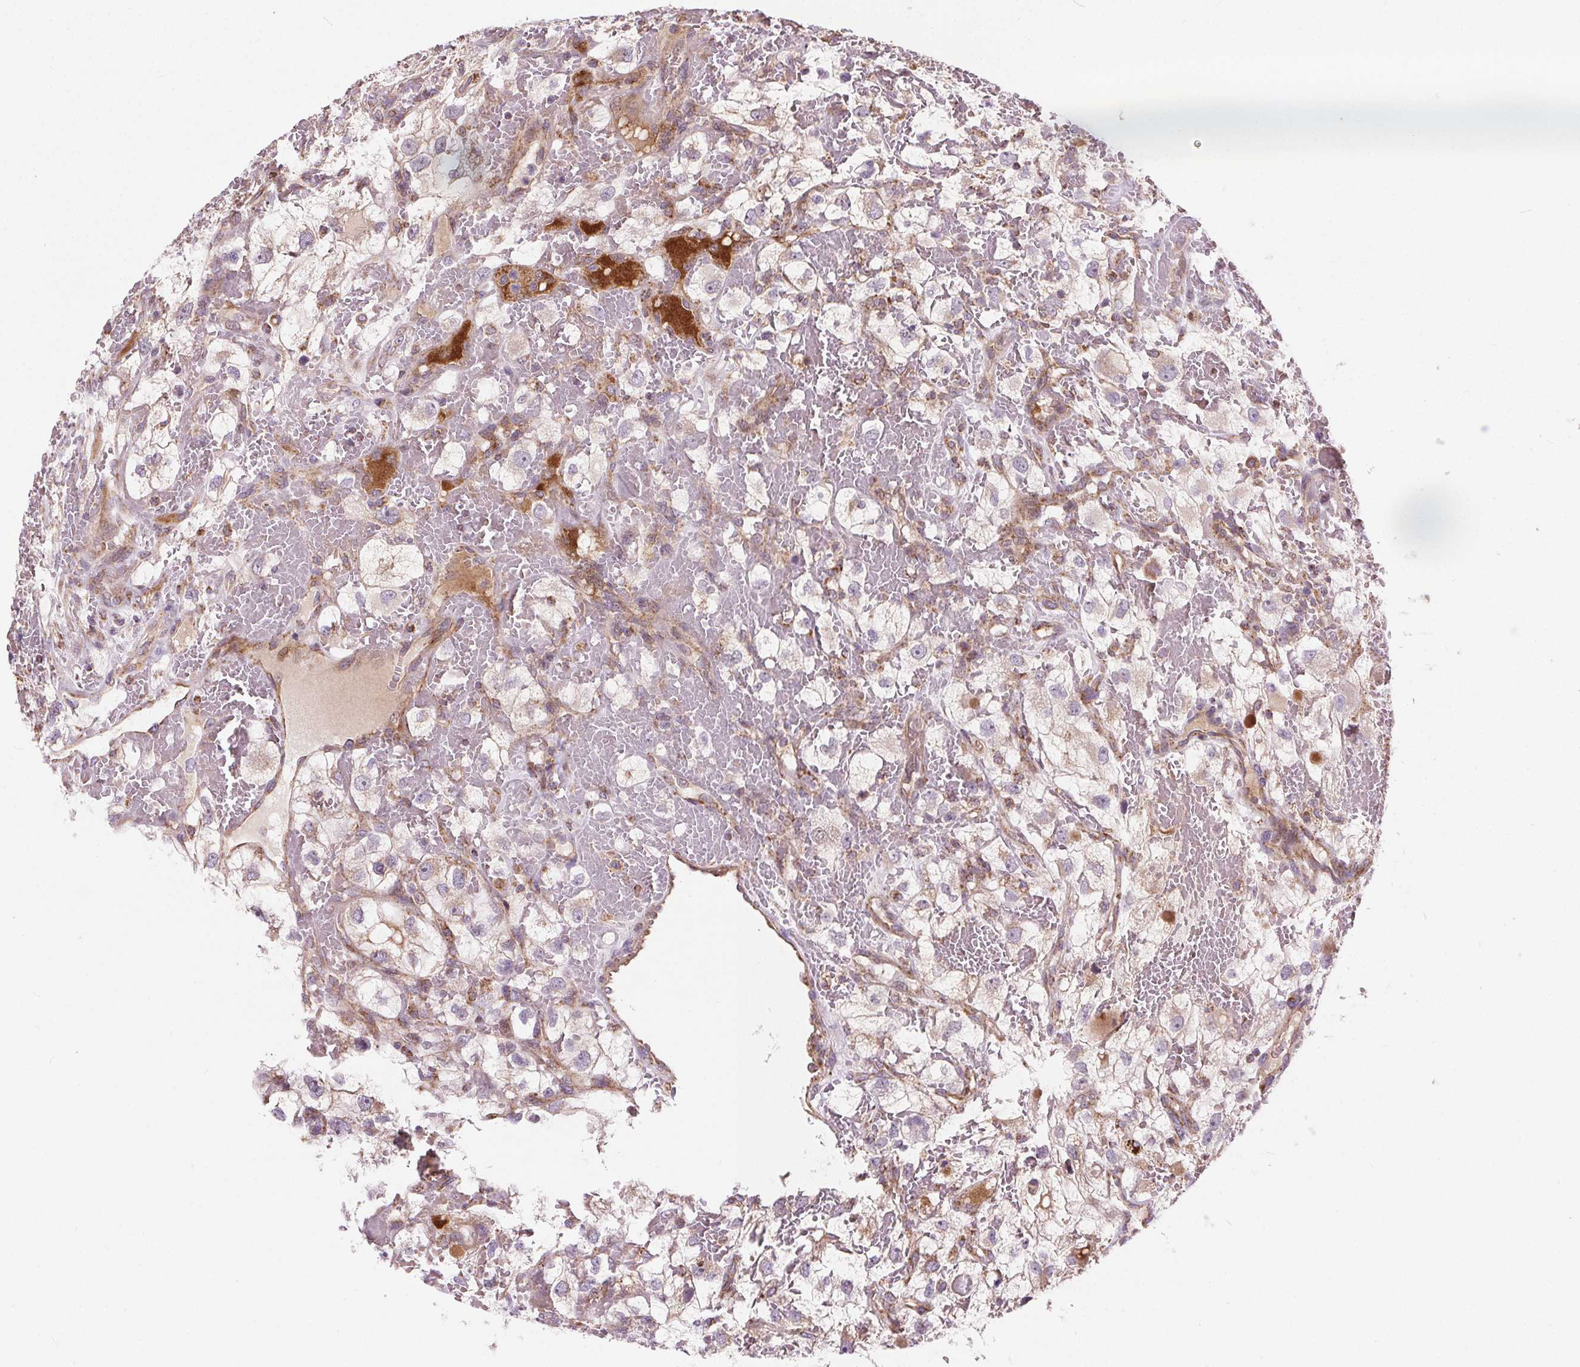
{"staining": {"intensity": "moderate", "quantity": "<25%", "location": "cytoplasmic/membranous"}, "tissue": "renal cancer", "cell_type": "Tumor cells", "image_type": "cancer", "snomed": [{"axis": "morphology", "description": "Adenocarcinoma, NOS"}, {"axis": "topography", "description": "Kidney"}], "caption": "Renal cancer (adenocarcinoma) stained with immunohistochemistry (IHC) exhibits moderate cytoplasmic/membranous expression in about <25% of tumor cells.", "gene": "GOLT1B", "patient": {"sex": "male", "age": 59}}